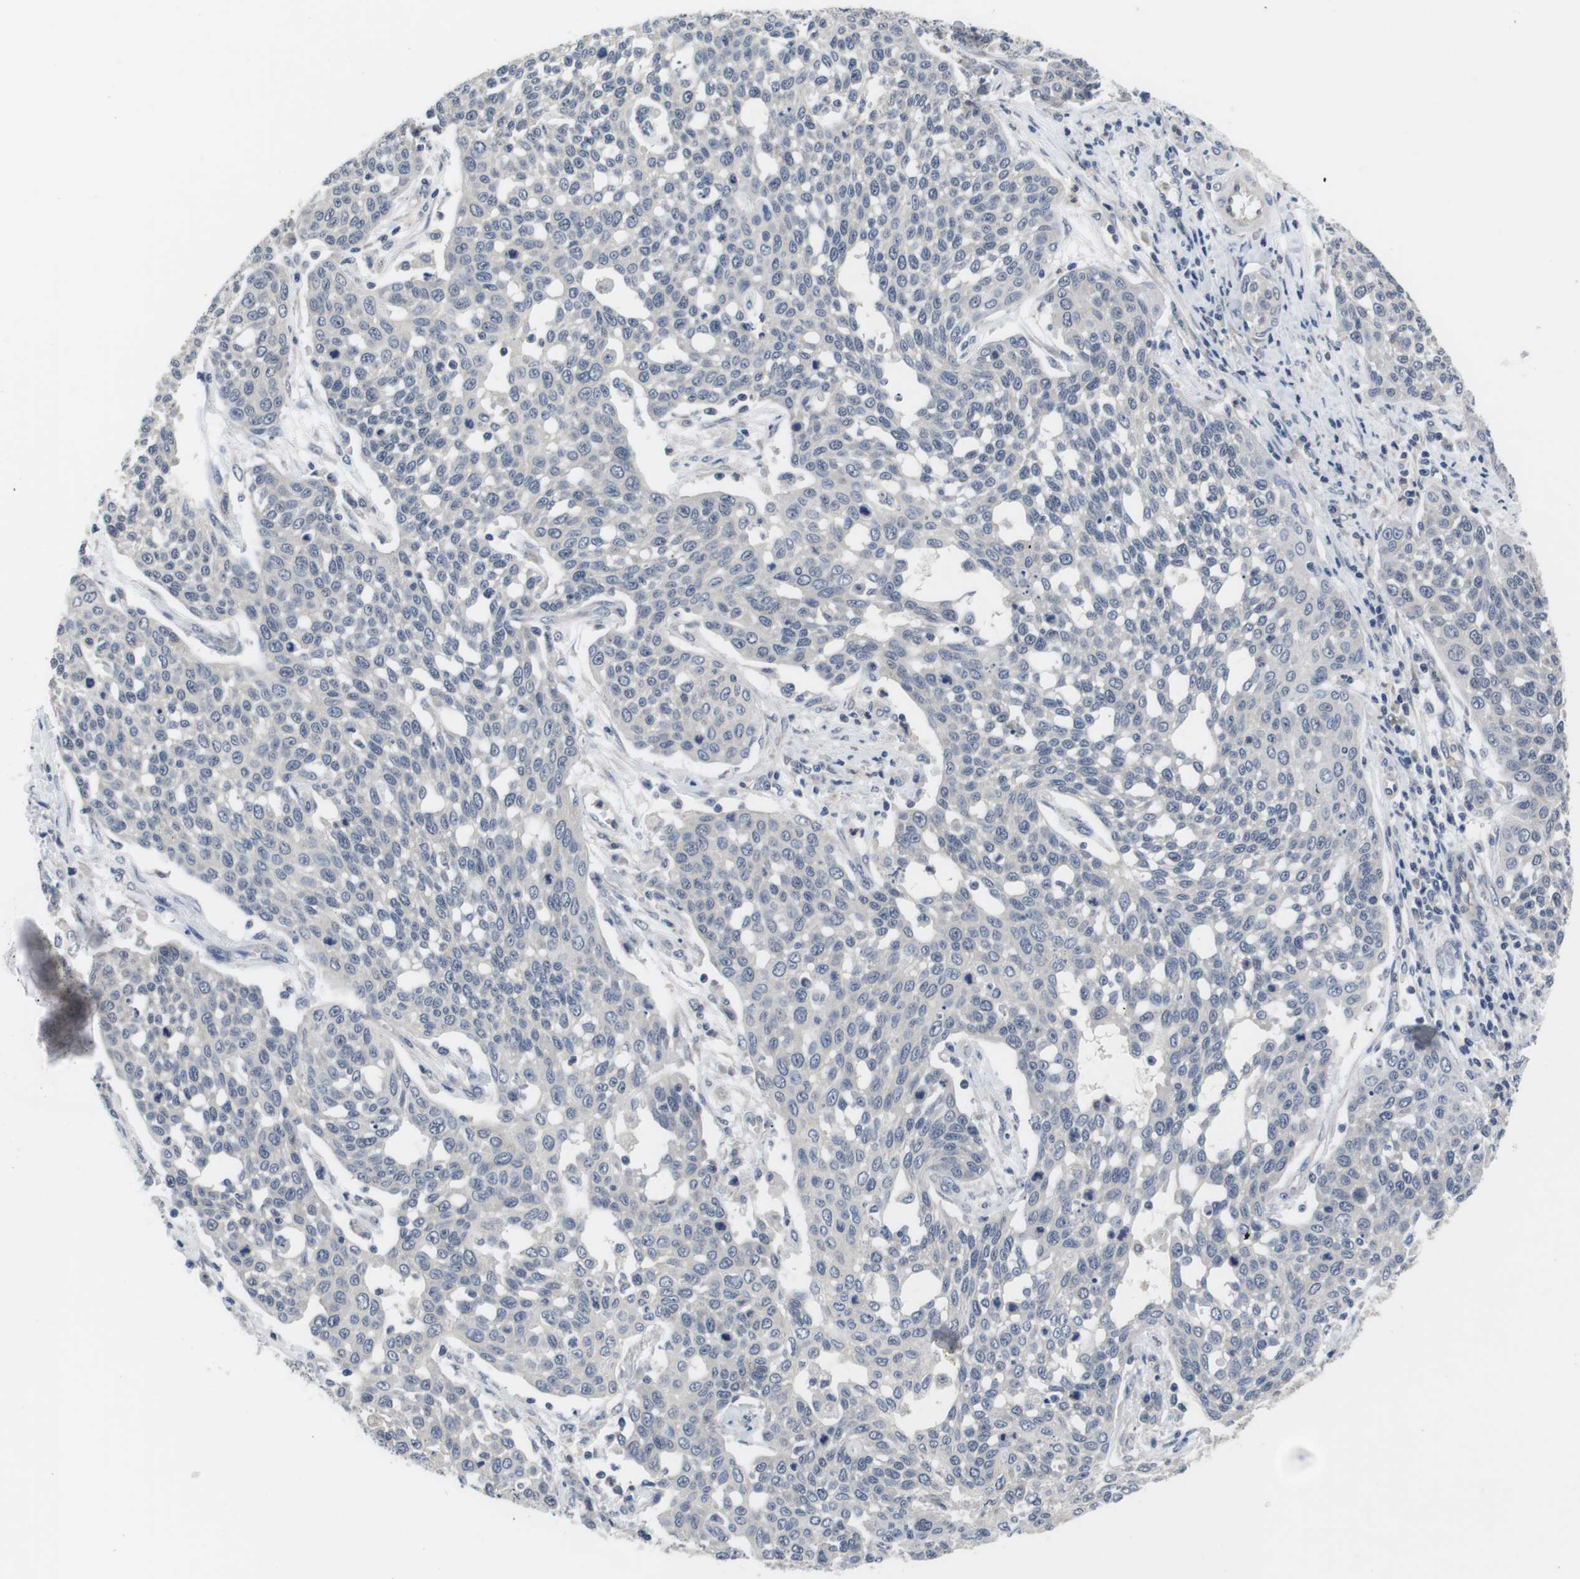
{"staining": {"intensity": "negative", "quantity": "none", "location": "none"}, "tissue": "cervical cancer", "cell_type": "Tumor cells", "image_type": "cancer", "snomed": [{"axis": "morphology", "description": "Squamous cell carcinoma, NOS"}, {"axis": "topography", "description": "Cervix"}], "caption": "Protein analysis of cervical cancer (squamous cell carcinoma) exhibits no significant expression in tumor cells.", "gene": "FADD", "patient": {"sex": "female", "age": 34}}